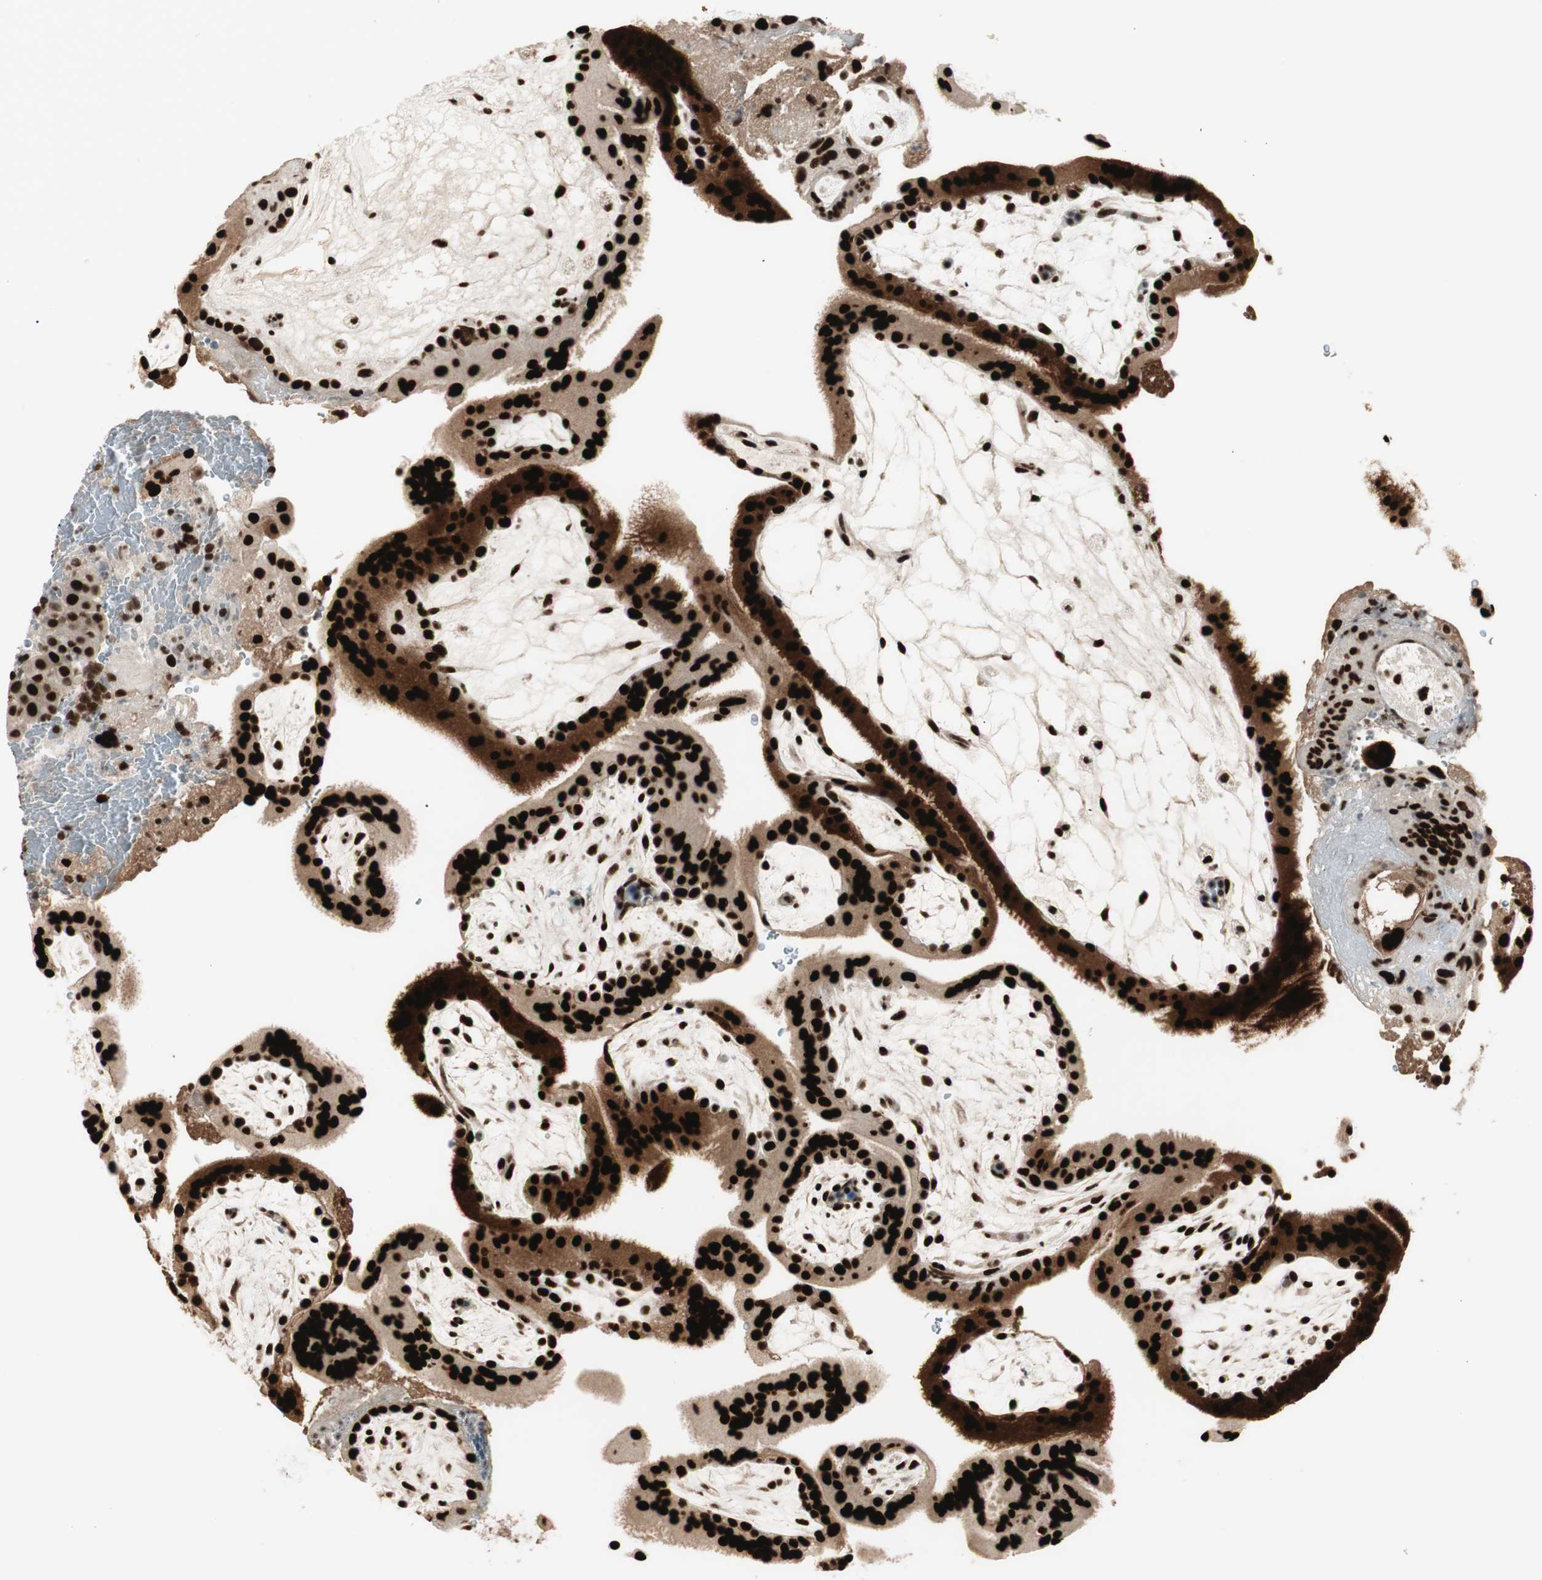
{"staining": {"intensity": "strong", "quantity": ">75%", "location": "nuclear"}, "tissue": "placenta", "cell_type": "Decidual cells", "image_type": "normal", "snomed": [{"axis": "morphology", "description": "Normal tissue, NOS"}, {"axis": "topography", "description": "Placenta"}], "caption": "Immunohistochemistry (DAB (3,3'-diaminobenzidine)) staining of benign human placenta shows strong nuclear protein expression in about >75% of decidual cells.", "gene": "HEXIM1", "patient": {"sex": "female", "age": 19}}